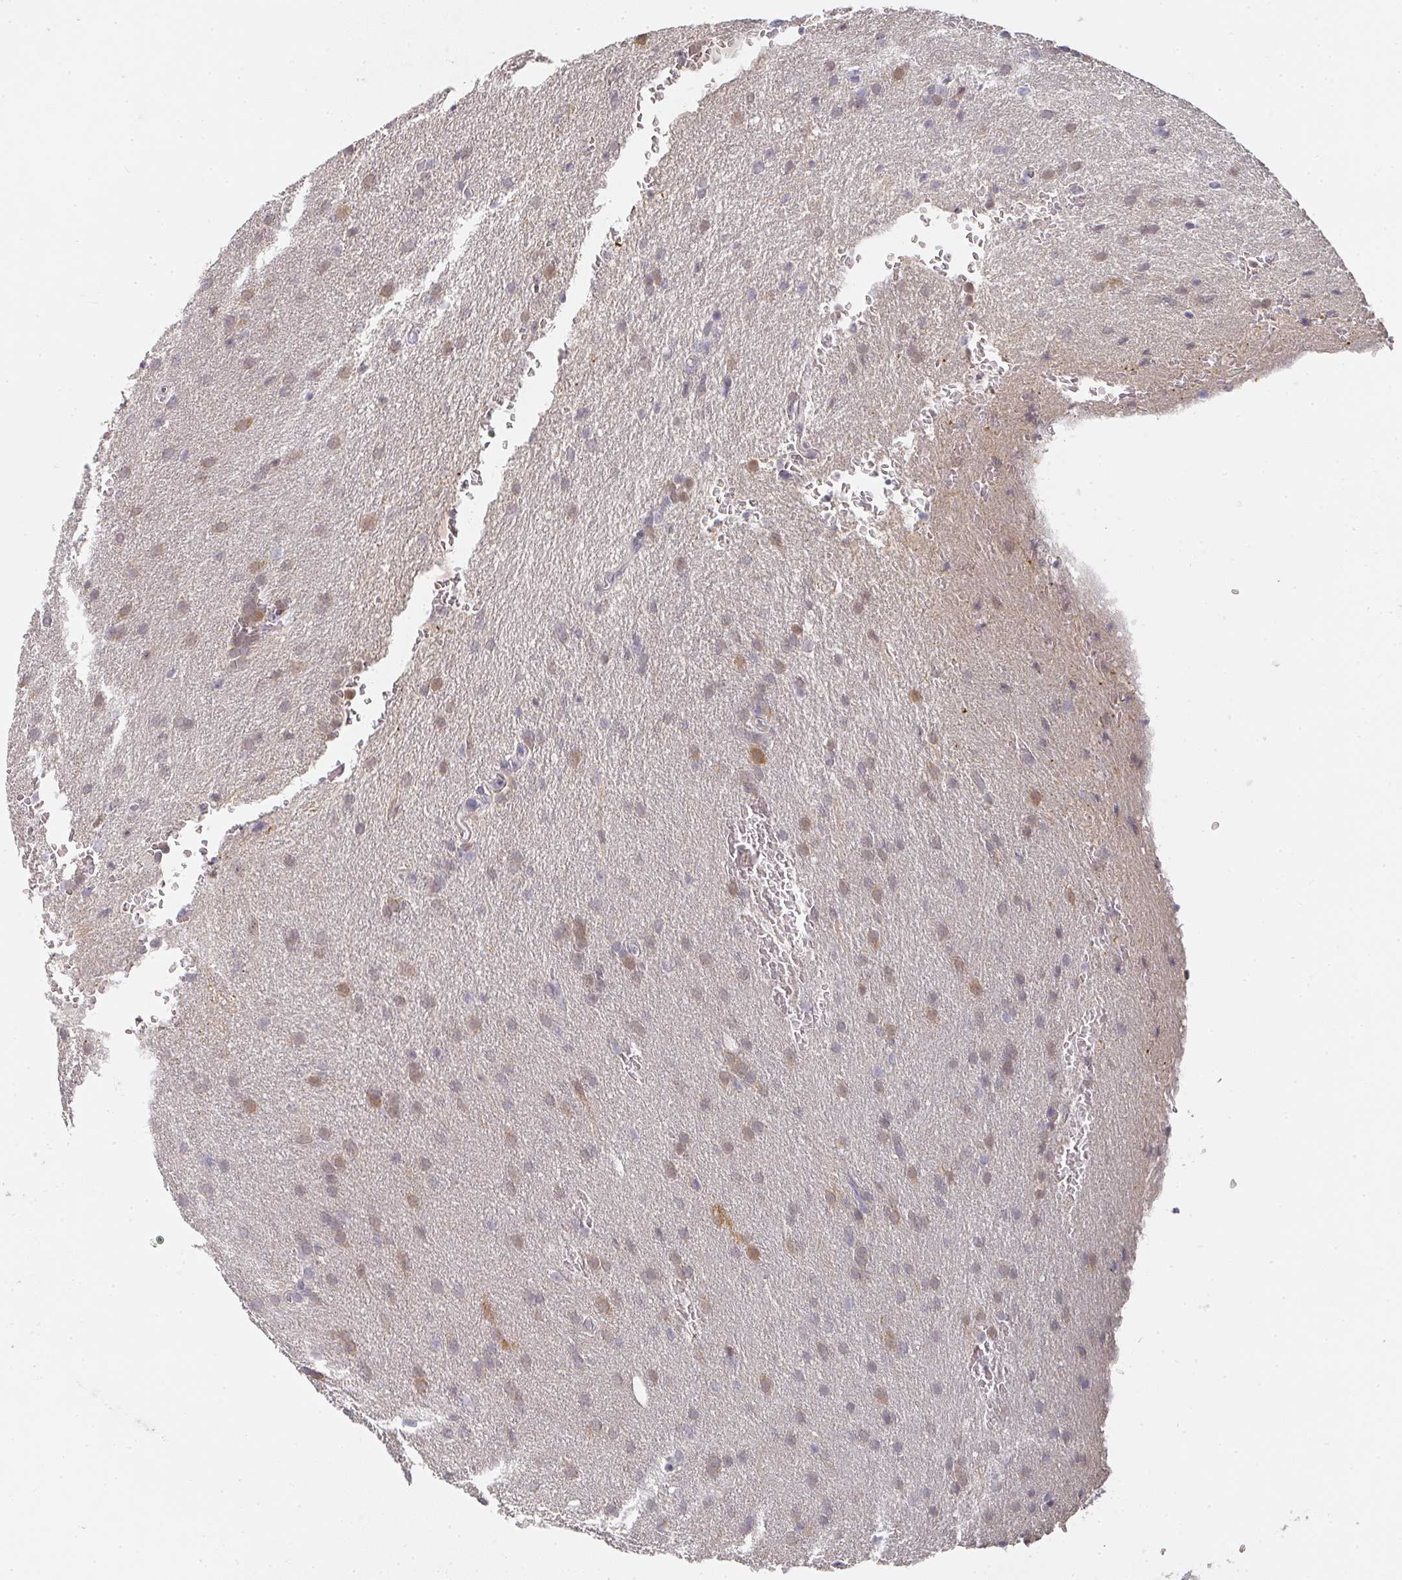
{"staining": {"intensity": "moderate", "quantity": "25%-75%", "location": "cytoplasmic/membranous"}, "tissue": "glioma", "cell_type": "Tumor cells", "image_type": "cancer", "snomed": [{"axis": "morphology", "description": "Glioma, malignant, Low grade"}, {"axis": "topography", "description": "Brain"}], "caption": "High-power microscopy captured an immunohistochemistry photomicrograph of malignant glioma (low-grade), revealing moderate cytoplasmic/membranous staining in approximately 25%-75% of tumor cells.", "gene": "SHISA2", "patient": {"sex": "female", "age": 33}}